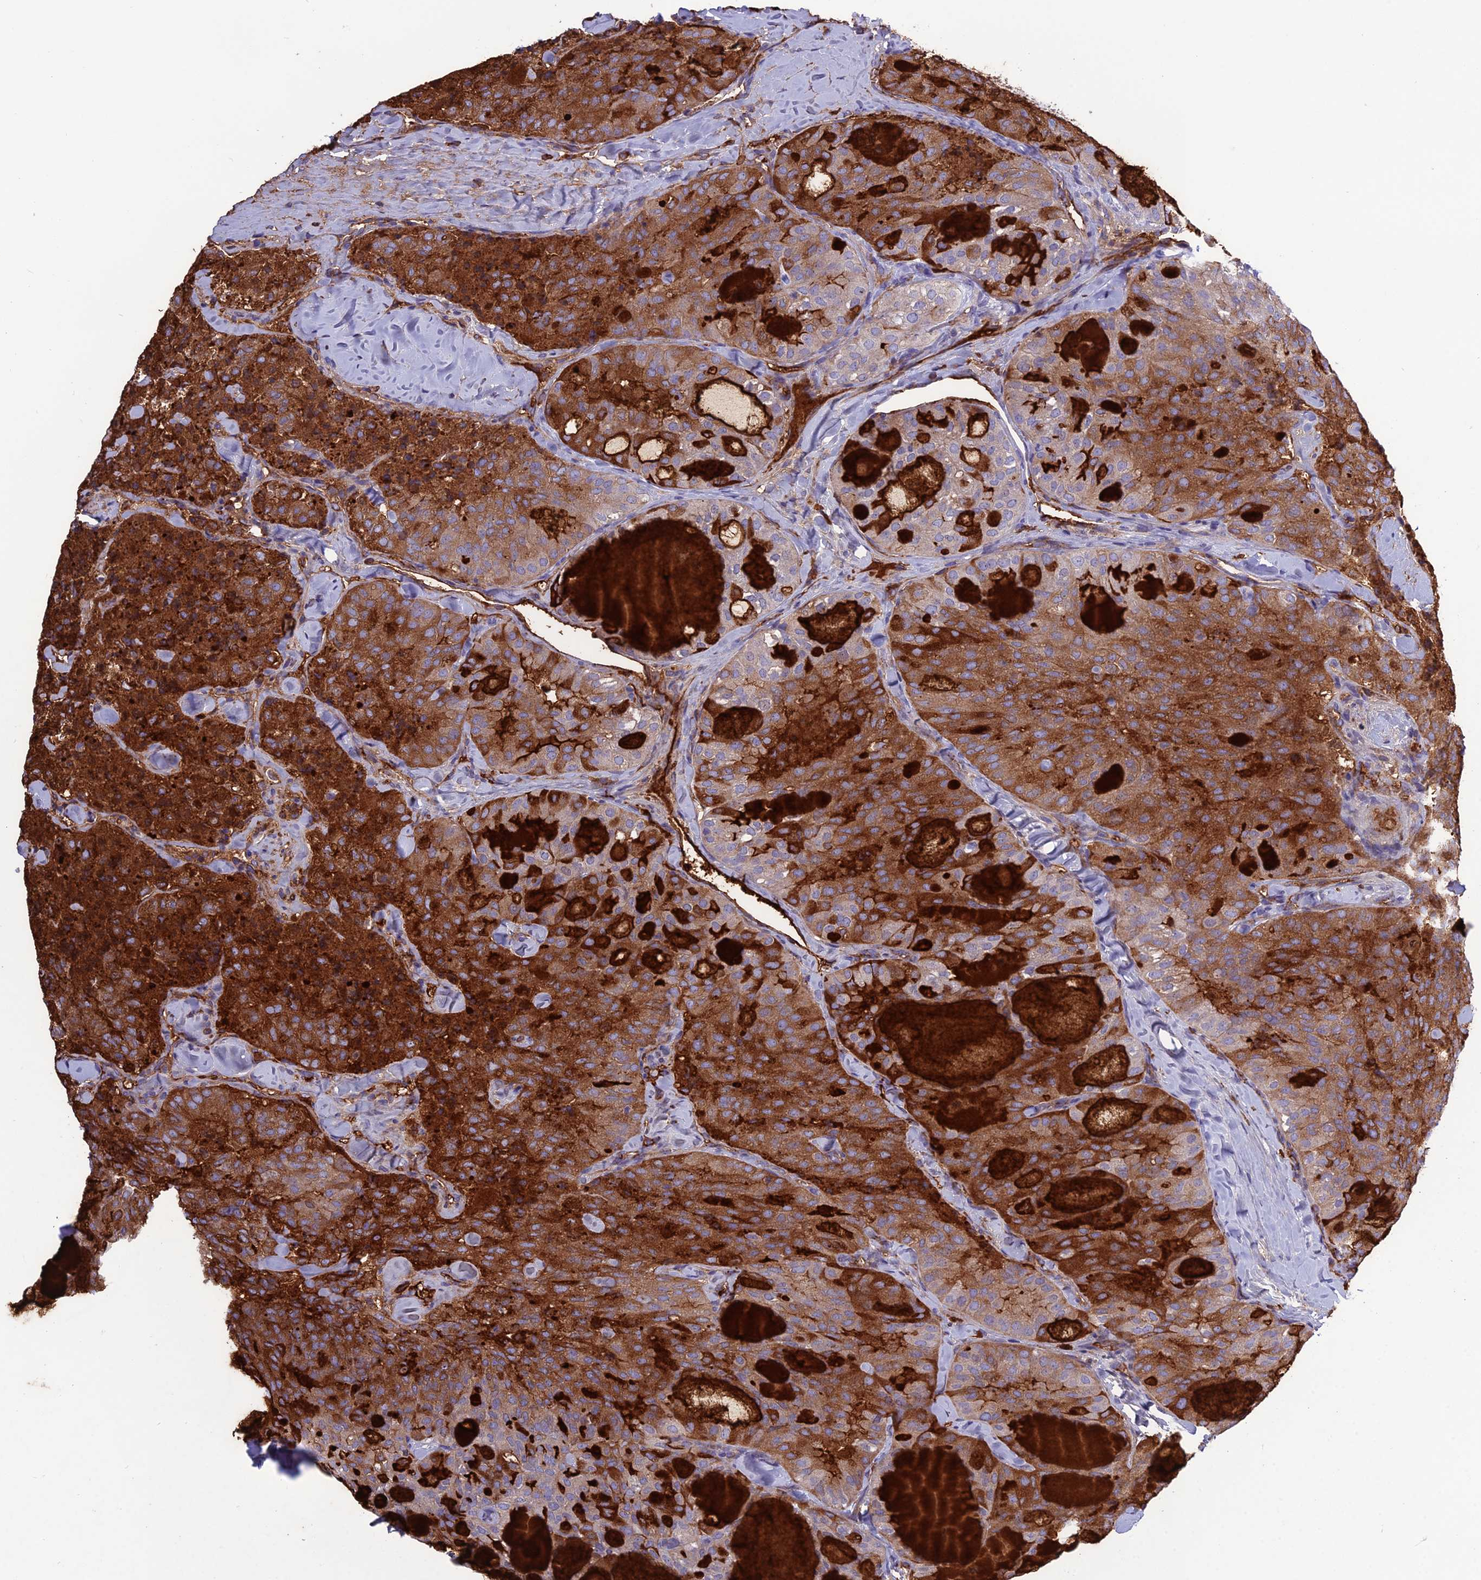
{"staining": {"intensity": "strong", "quantity": ">75%", "location": "cytoplasmic/membranous"}, "tissue": "thyroid cancer", "cell_type": "Tumor cells", "image_type": "cancer", "snomed": [{"axis": "morphology", "description": "Follicular adenoma carcinoma, NOS"}, {"axis": "topography", "description": "Thyroid gland"}], "caption": "Protein staining reveals strong cytoplasmic/membranous positivity in approximately >75% of tumor cells in thyroid follicular adenoma carcinoma.", "gene": "BHMT2", "patient": {"sex": "male", "age": 75}}